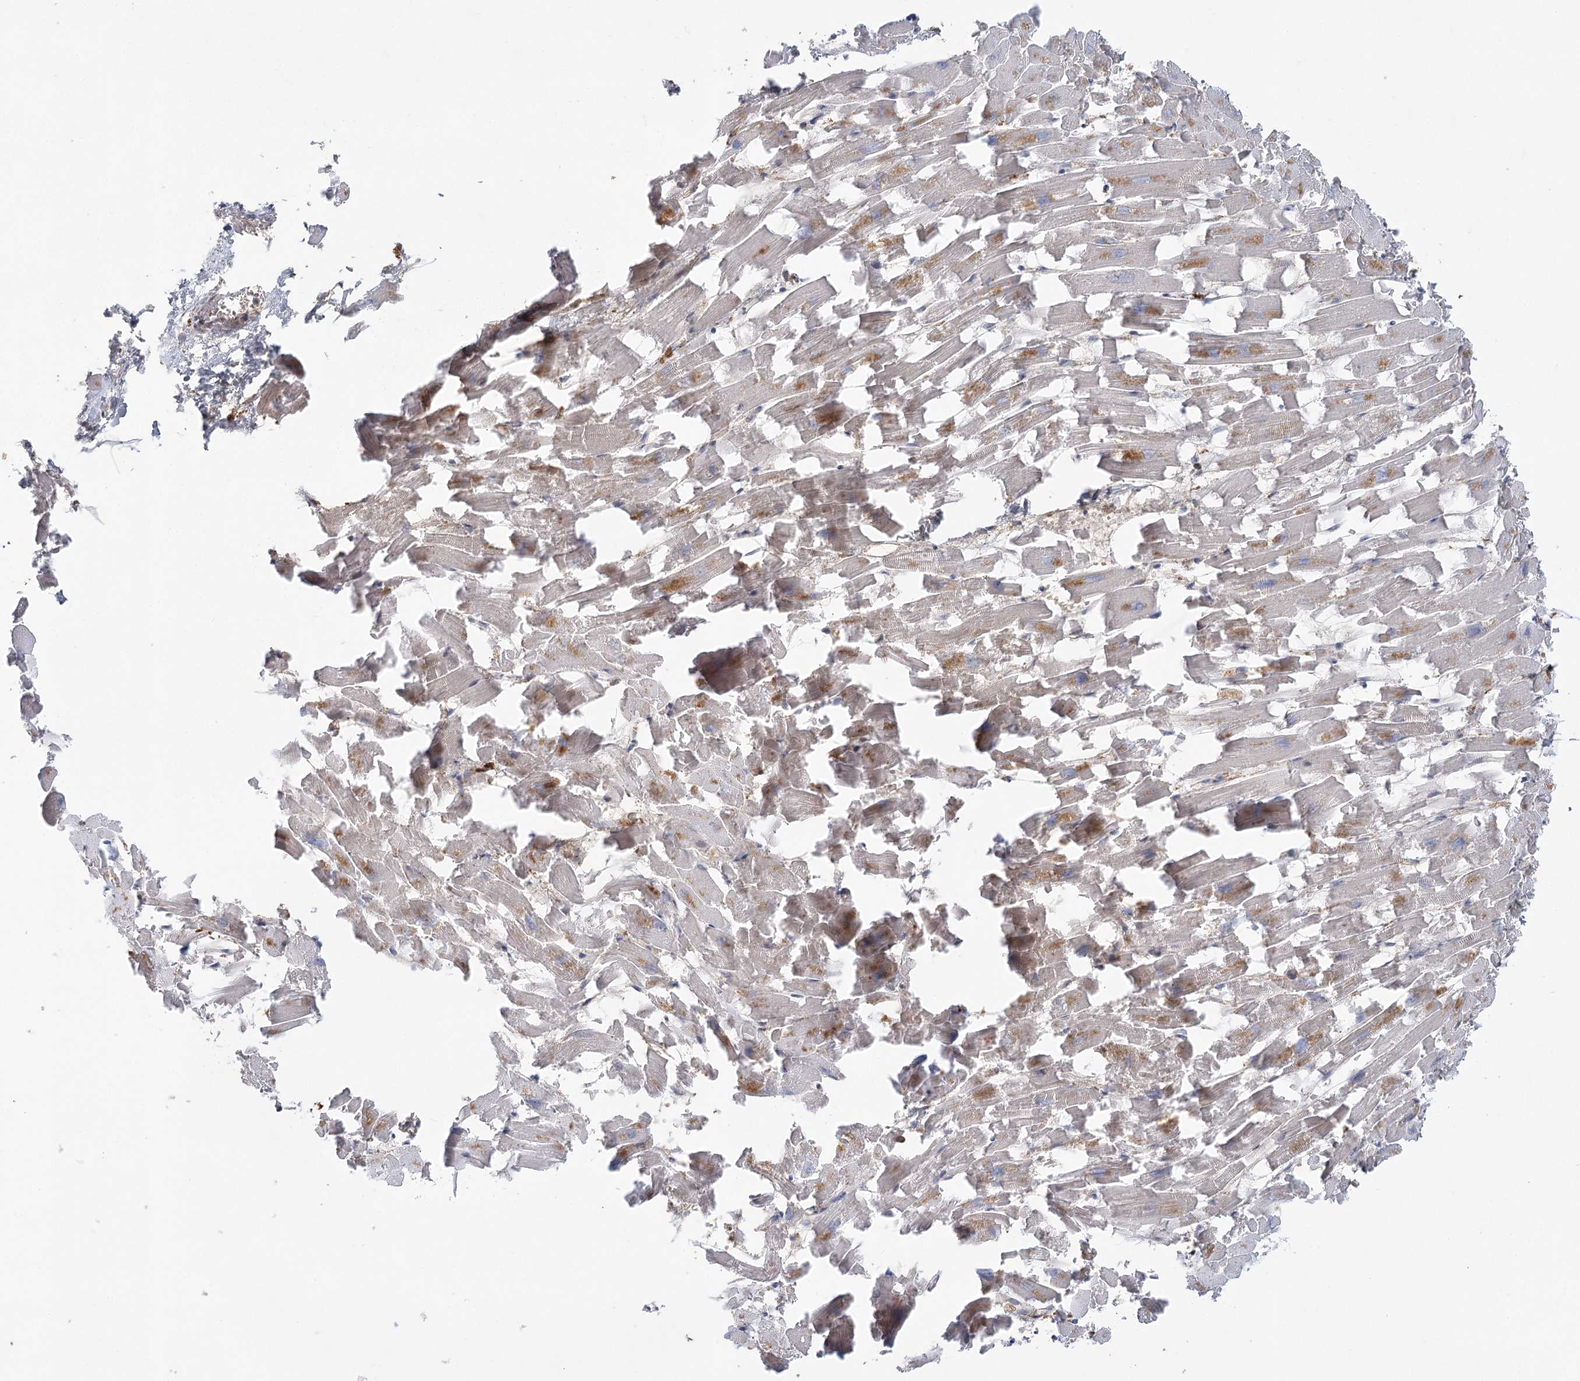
{"staining": {"intensity": "weak", "quantity": "25%-75%", "location": "cytoplasmic/membranous"}, "tissue": "heart muscle", "cell_type": "Cardiomyocytes", "image_type": "normal", "snomed": [{"axis": "morphology", "description": "Normal tissue, NOS"}, {"axis": "topography", "description": "Heart"}], "caption": "Immunohistochemistry photomicrograph of unremarkable heart muscle stained for a protein (brown), which reveals low levels of weak cytoplasmic/membranous staining in approximately 25%-75% of cardiomyocytes.", "gene": "ACAP2", "patient": {"sex": "female", "age": 64}}